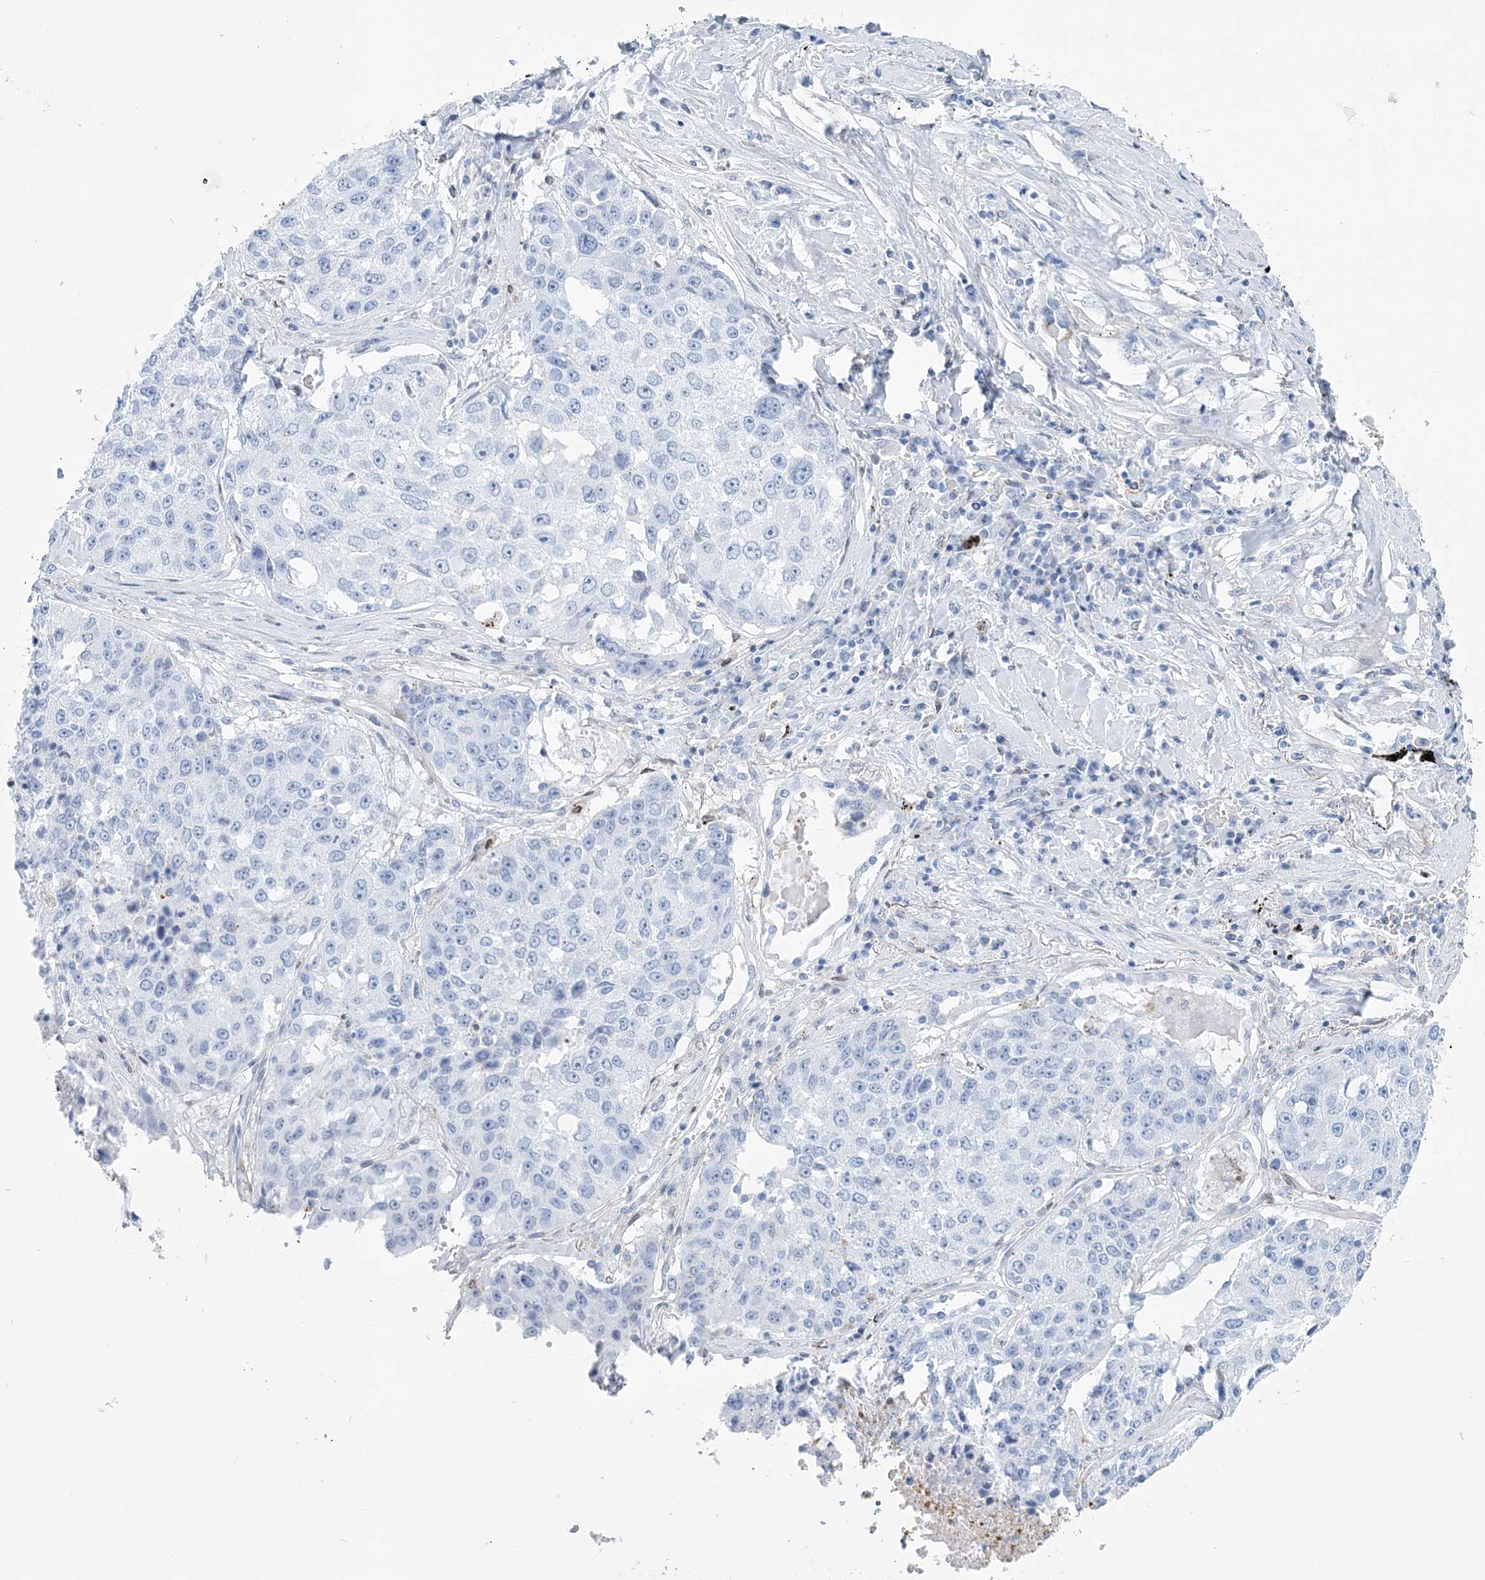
{"staining": {"intensity": "negative", "quantity": "none", "location": "none"}, "tissue": "lung cancer", "cell_type": "Tumor cells", "image_type": "cancer", "snomed": [{"axis": "morphology", "description": "Squamous cell carcinoma, NOS"}, {"axis": "topography", "description": "Lung"}], "caption": "Lung squamous cell carcinoma was stained to show a protein in brown. There is no significant positivity in tumor cells. (DAB (3,3'-diaminobenzidine) immunohistochemistry with hematoxylin counter stain).", "gene": "NKX6-1", "patient": {"sex": "male", "age": 61}}